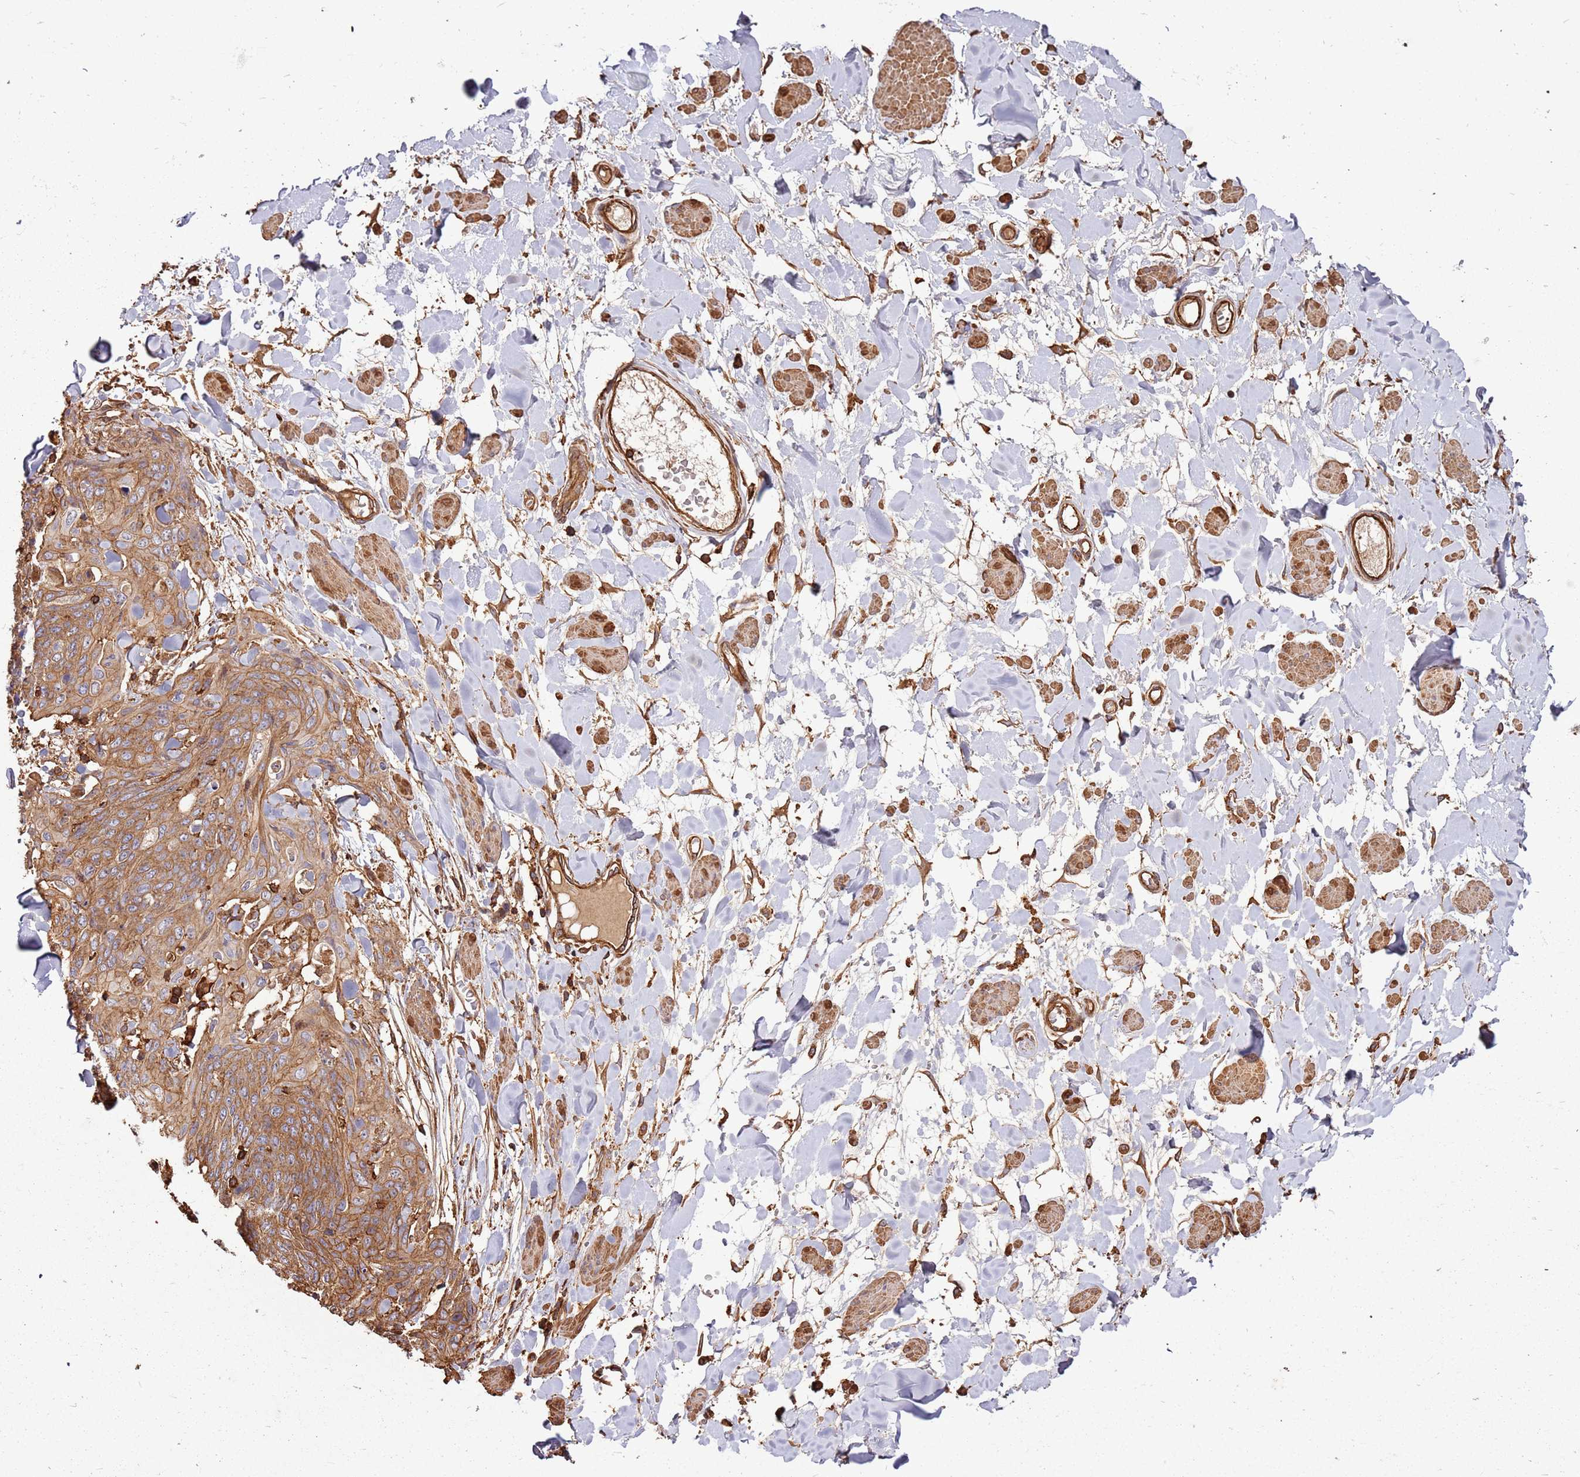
{"staining": {"intensity": "moderate", "quantity": ">75%", "location": "cytoplasmic/membranous"}, "tissue": "skin cancer", "cell_type": "Tumor cells", "image_type": "cancer", "snomed": [{"axis": "morphology", "description": "Squamous cell carcinoma, NOS"}, {"axis": "topography", "description": "Skin"}, {"axis": "topography", "description": "Vulva"}], "caption": "Squamous cell carcinoma (skin) tissue displays moderate cytoplasmic/membranous expression in approximately >75% of tumor cells, visualized by immunohistochemistry. The protein is shown in brown color, while the nuclei are stained blue.", "gene": "ACVR2A", "patient": {"sex": "female", "age": 85}}